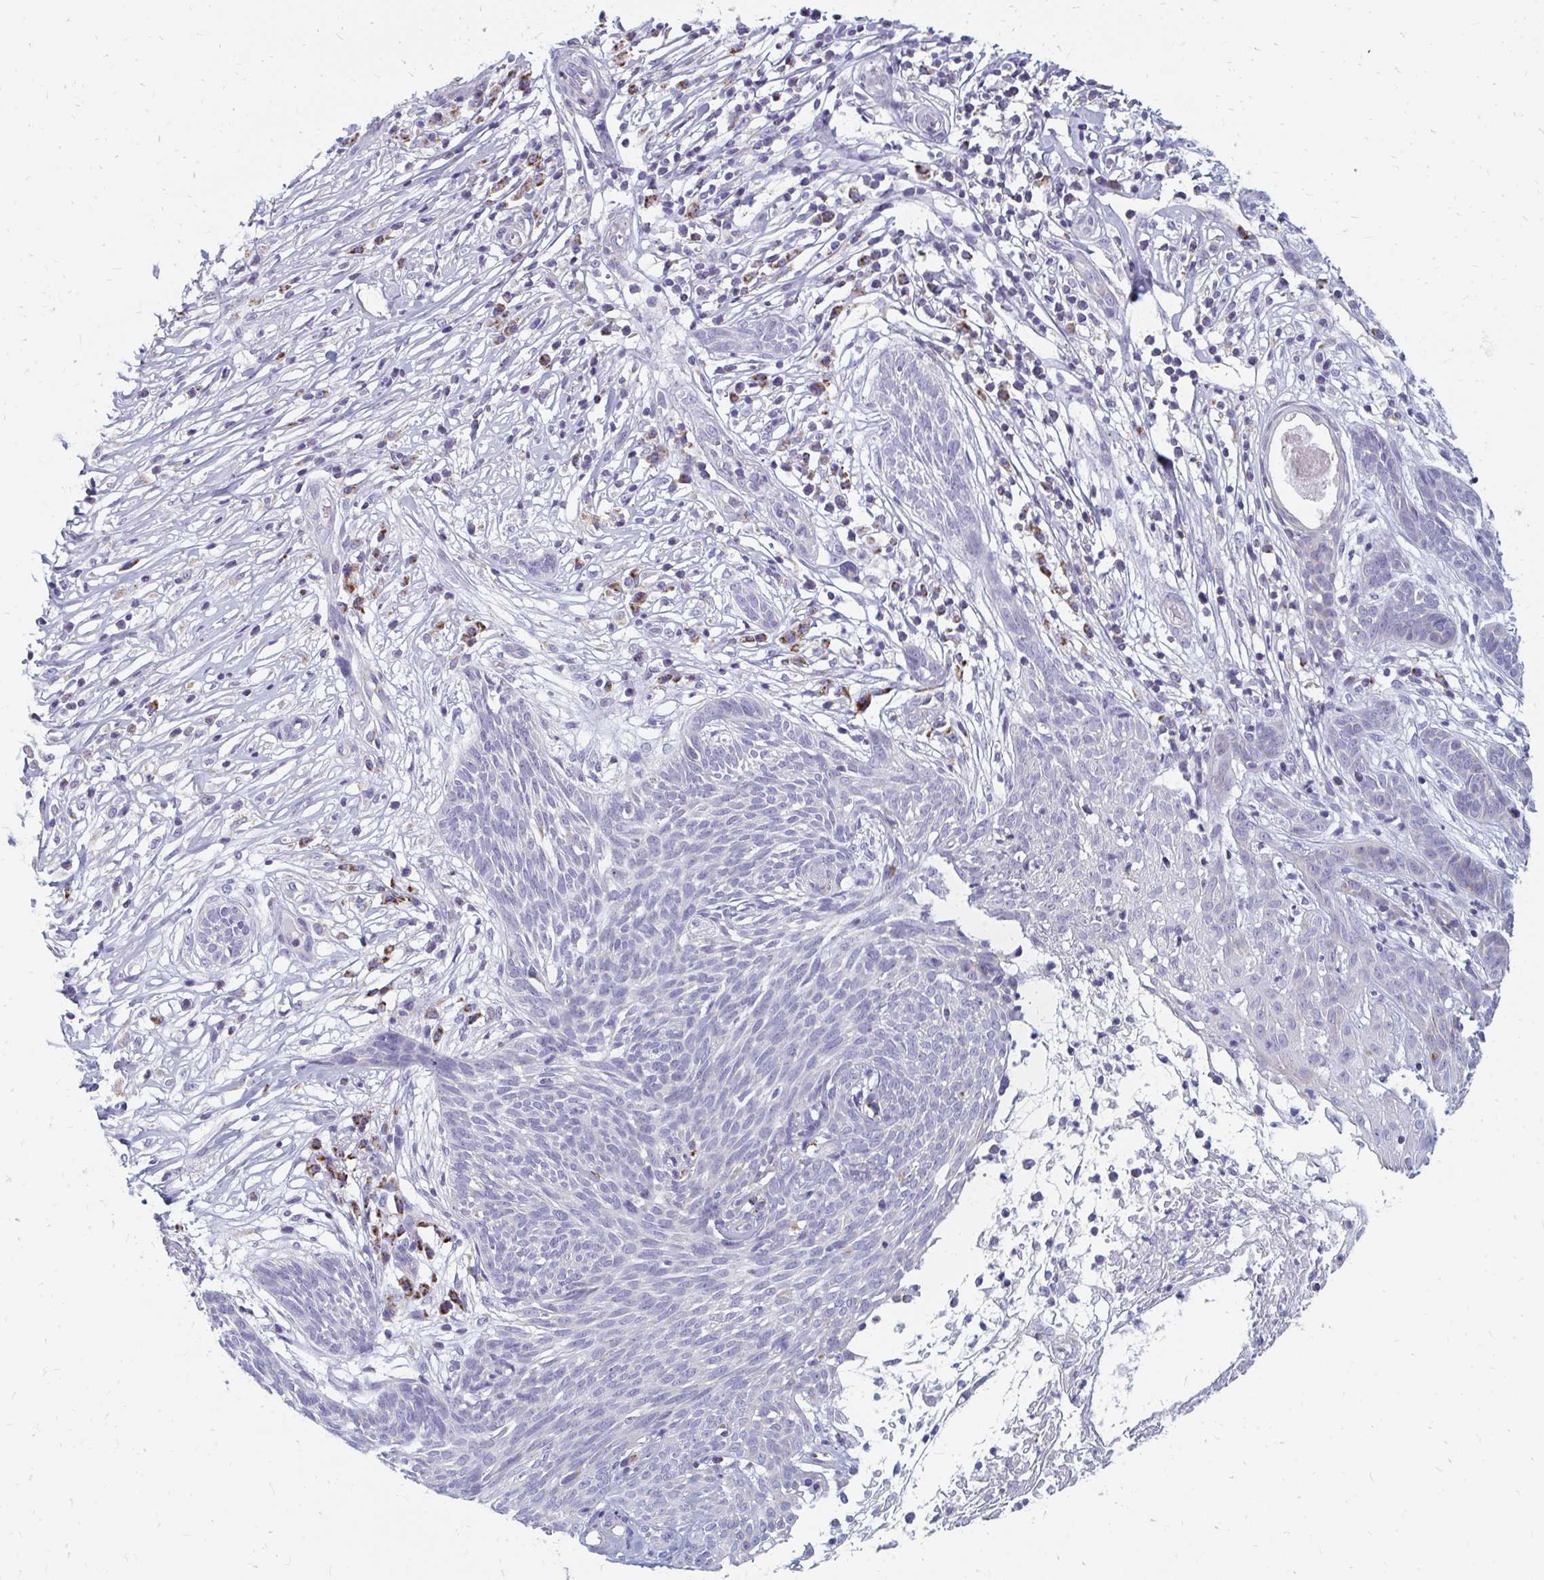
{"staining": {"intensity": "negative", "quantity": "none", "location": "none"}, "tissue": "skin cancer", "cell_type": "Tumor cells", "image_type": "cancer", "snomed": [{"axis": "morphology", "description": "Basal cell carcinoma"}, {"axis": "topography", "description": "Skin"}, {"axis": "topography", "description": "Skin, foot"}], "caption": "This is an IHC micrograph of human basal cell carcinoma (skin). There is no expression in tumor cells.", "gene": "OR10V1", "patient": {"sex": "female", "age": 86}}